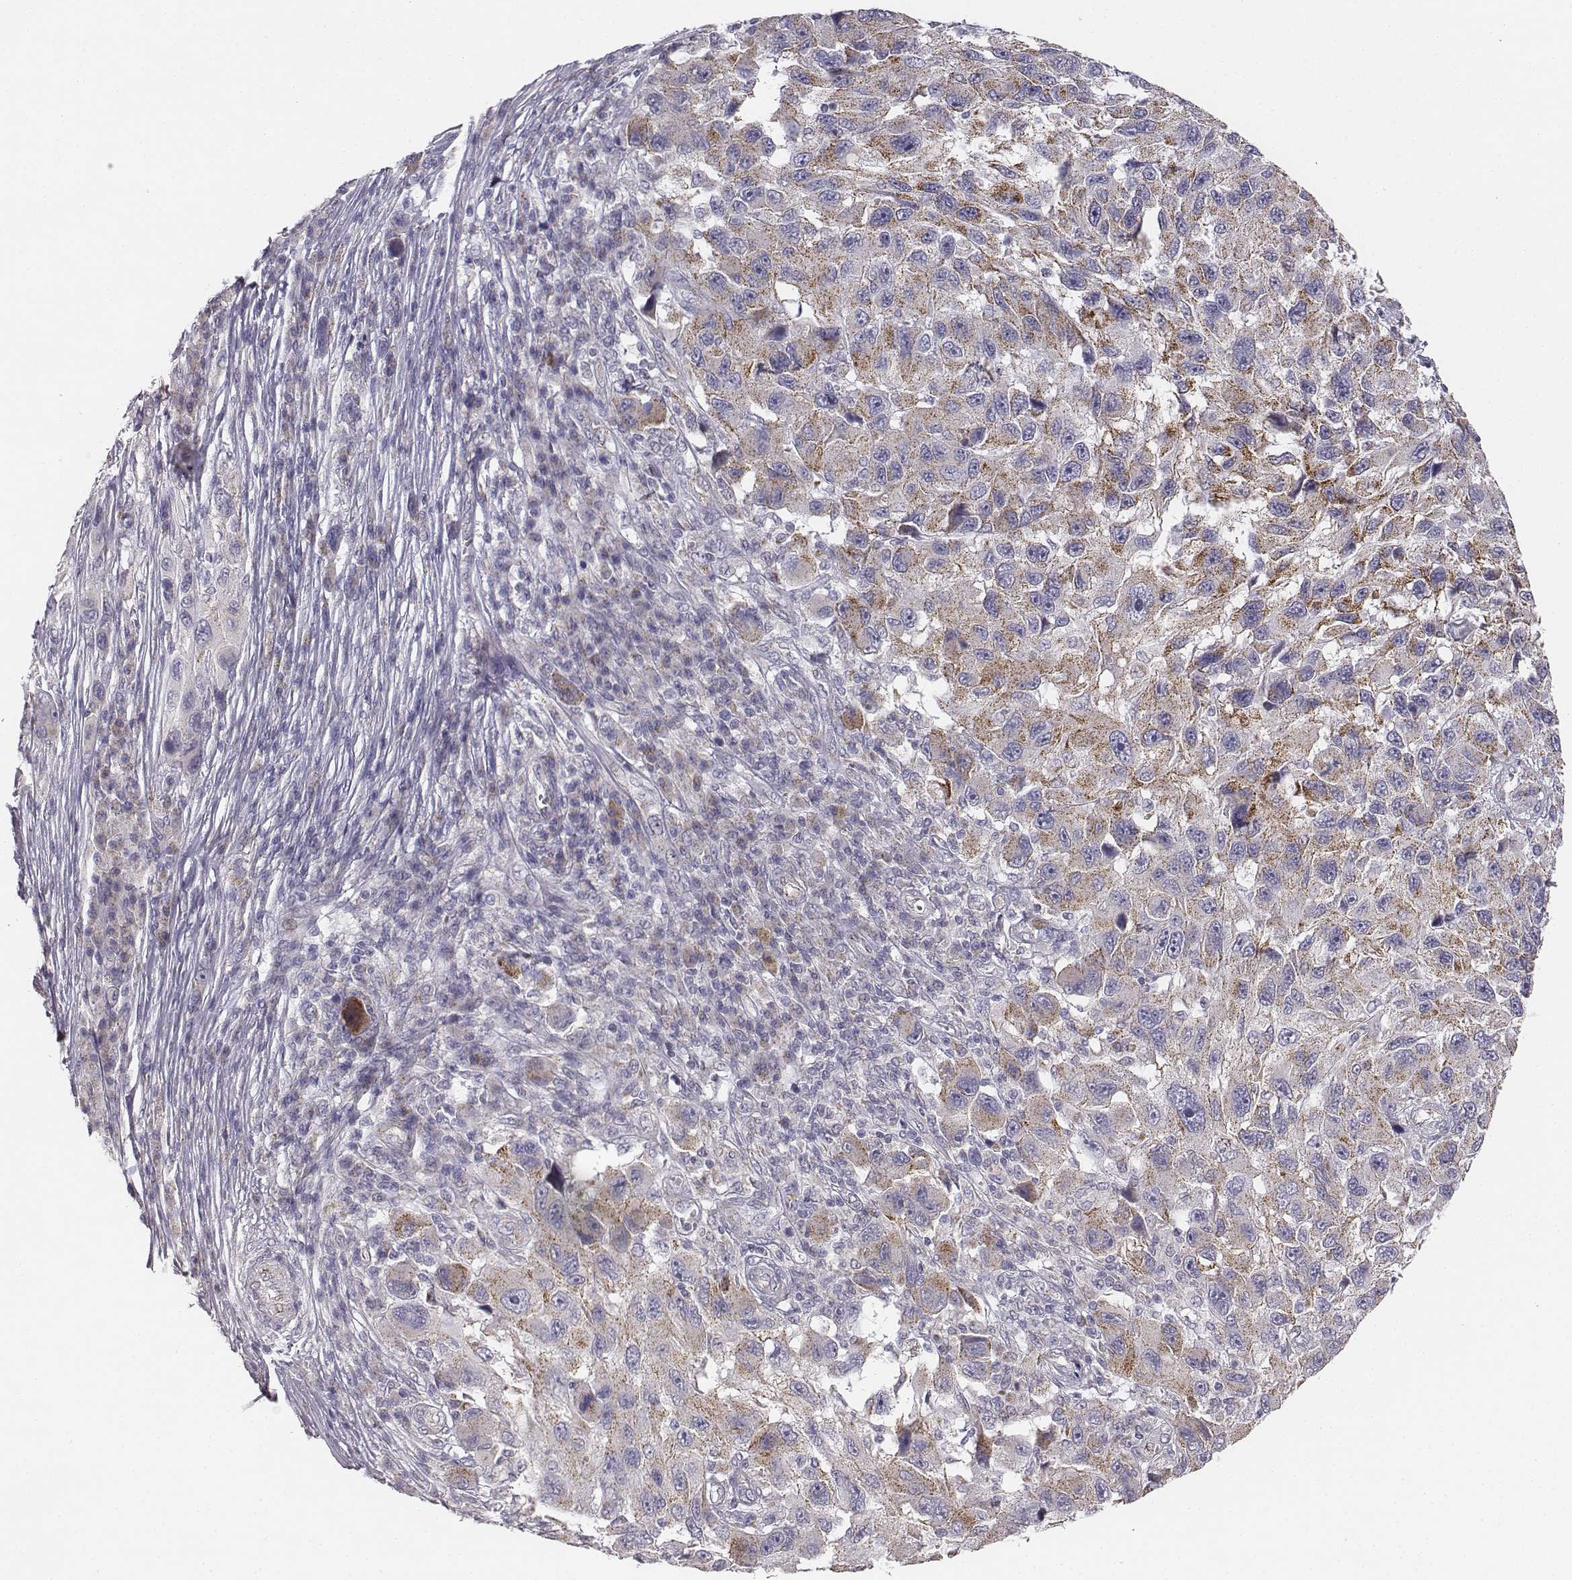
{"staining": {"intensity": "weak", "quantity": "25%-75%", "location": "cytoplasmic/membranous"}, "tissue": "melanoma", "cell_type": "Tumor cells", "image_type": "cancer", "snomed": [{"axis": "morphology", "description": "Malignant melanoma, NOS"}, {"axis": "topography", "description": "Skin"}], "caption": "The immunohistochemical stain highlights weak cytoplasmic/membranous staining in tumor cells of melanoma tissue.", "gene": "ABCD3", "patient": {"sex": "male", "age": 53}}